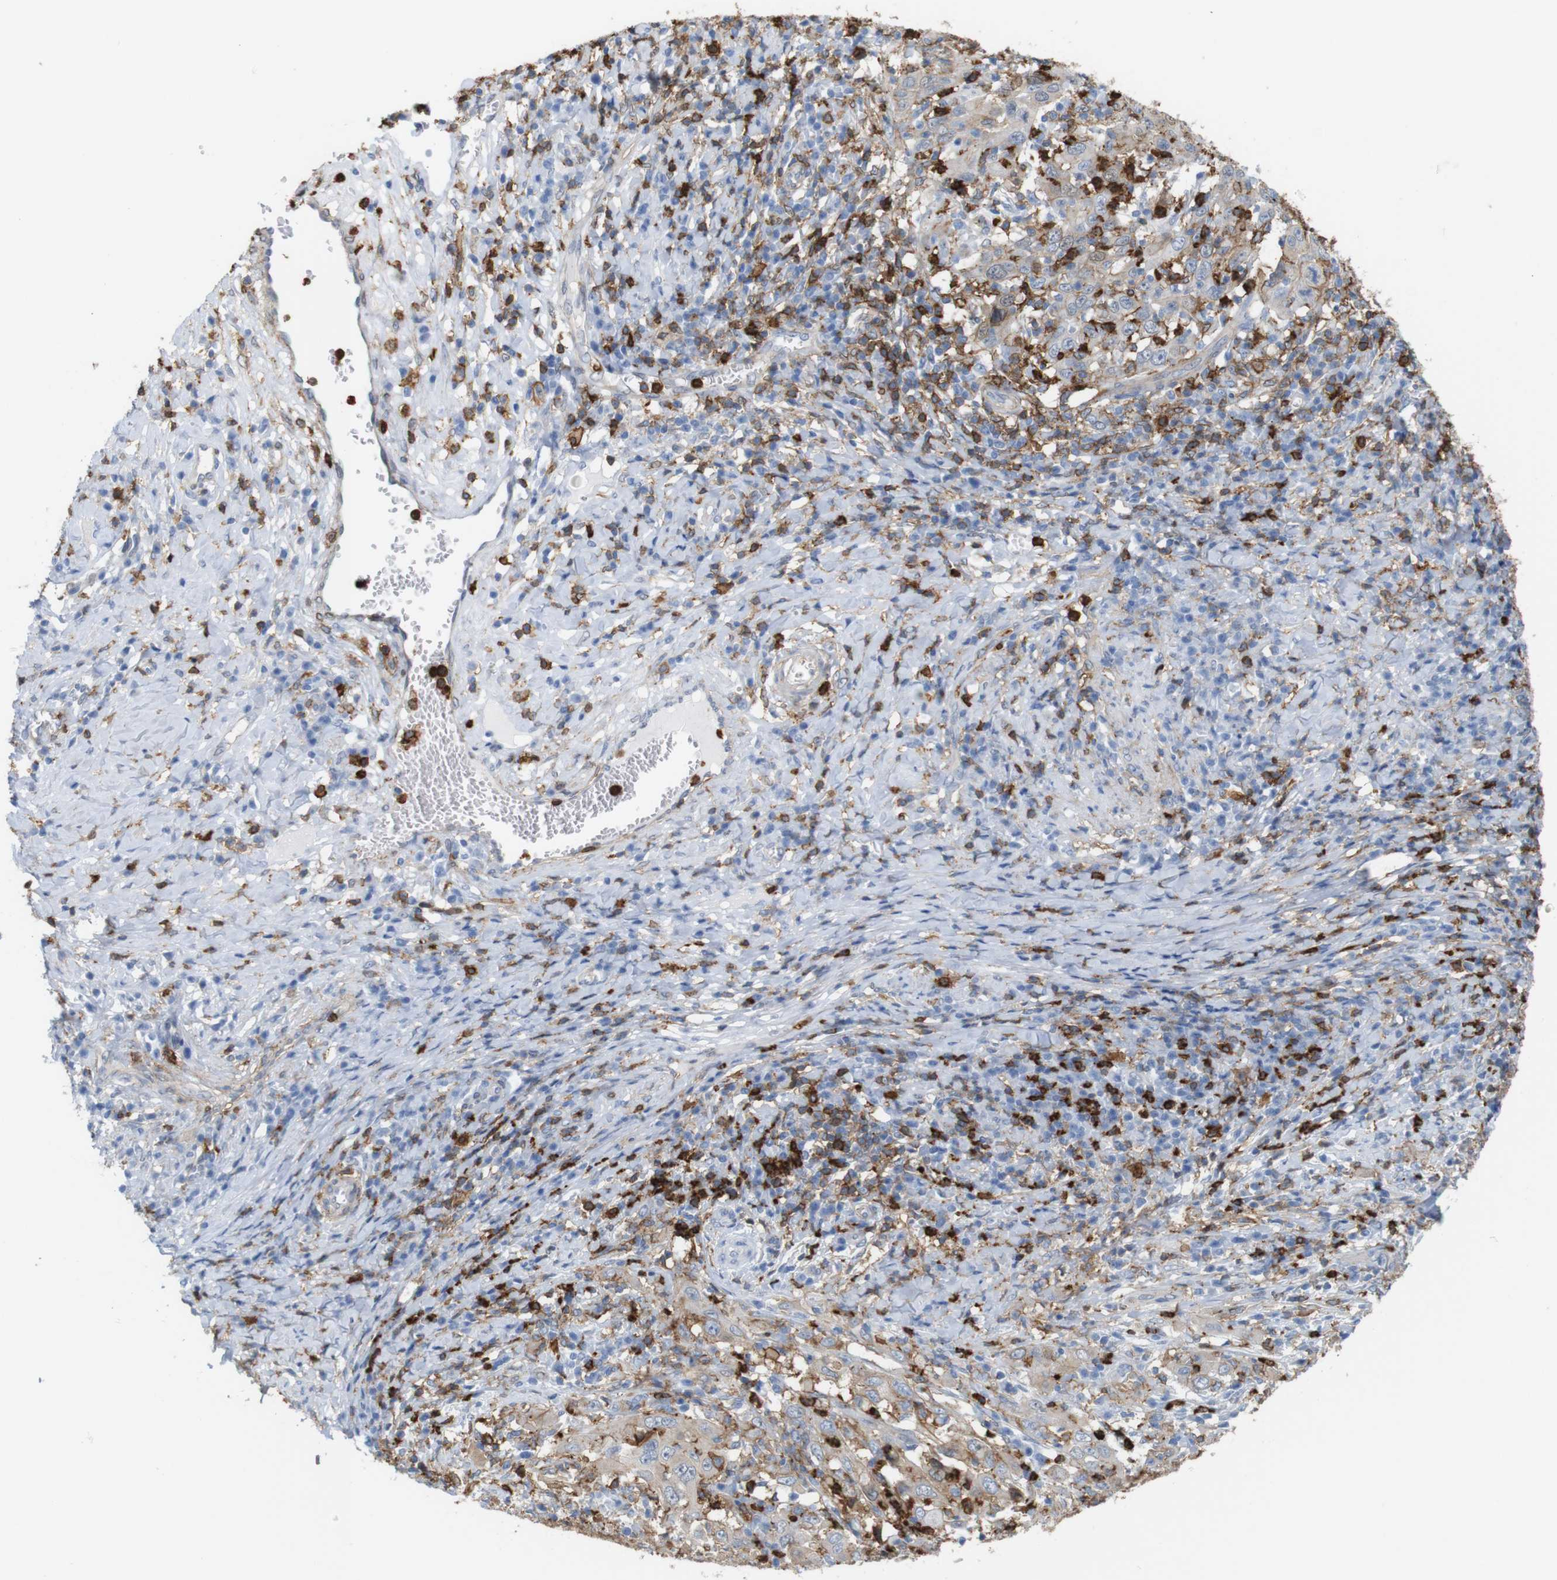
{"staining": {"intensity": "weak", "quantity": ">75%", "location": "cytoplasmic/membranous"}, "tissue": "cervical cancer", "cell_type": "Tumor cells", "image_type": "cancer", "snomed": [{"axis": "morphology", "description": "Squamous cell carcinoma, NOS"}, {"axis": "topography", "description": "Cervix"}], "caption": "High-power microscopy captured an IHC photomicrograph of cervical cancer (squamous cell carcinoma), revealing weak cytoplasmic/membranous positivity in approximately >75% of tumor cells. (IHC, brightfield microscopy, high magnification).", "gene": "ANXA1", "patient": {"sex": "female", "age": 46}}